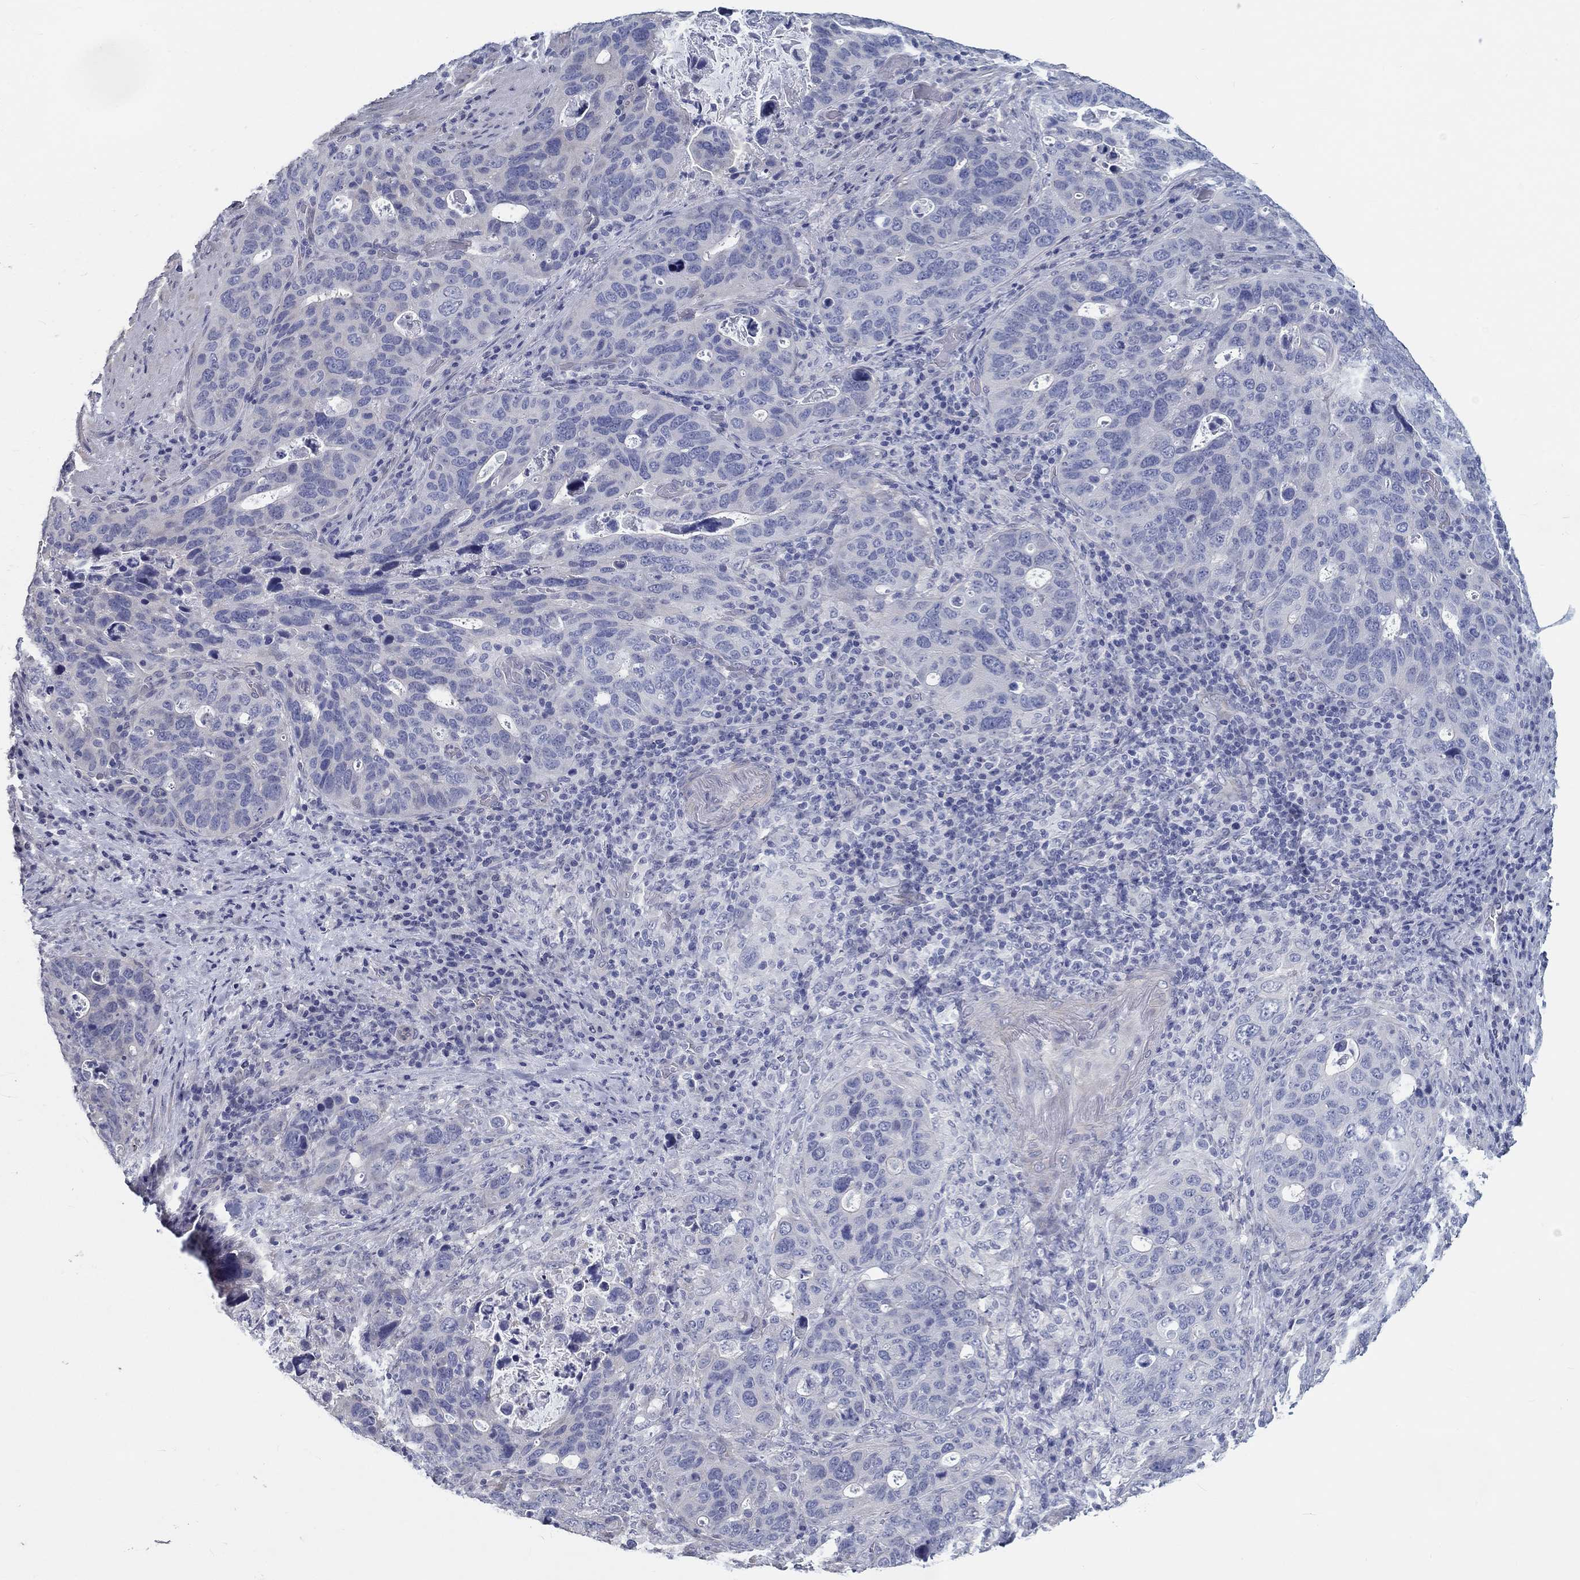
{"staining": {"intensity": "negative", "quantity": "none", "location": "none"}, "tissue": "stomach cancer", "cell_type": "Tumor cells", "image_type": "cancer", "snomed": [{"axis": "morphology", "description": "Adenocarcinoma, NOS"}, {"axis": "topography", "description": "Stomach"}], "caption": "Photomicrograph shows no protein positivity in tumor cells of stomach adenocarcinoma tissue.", "gene": "CRYGD", "patient": {"sex": "male", "age": 54}}